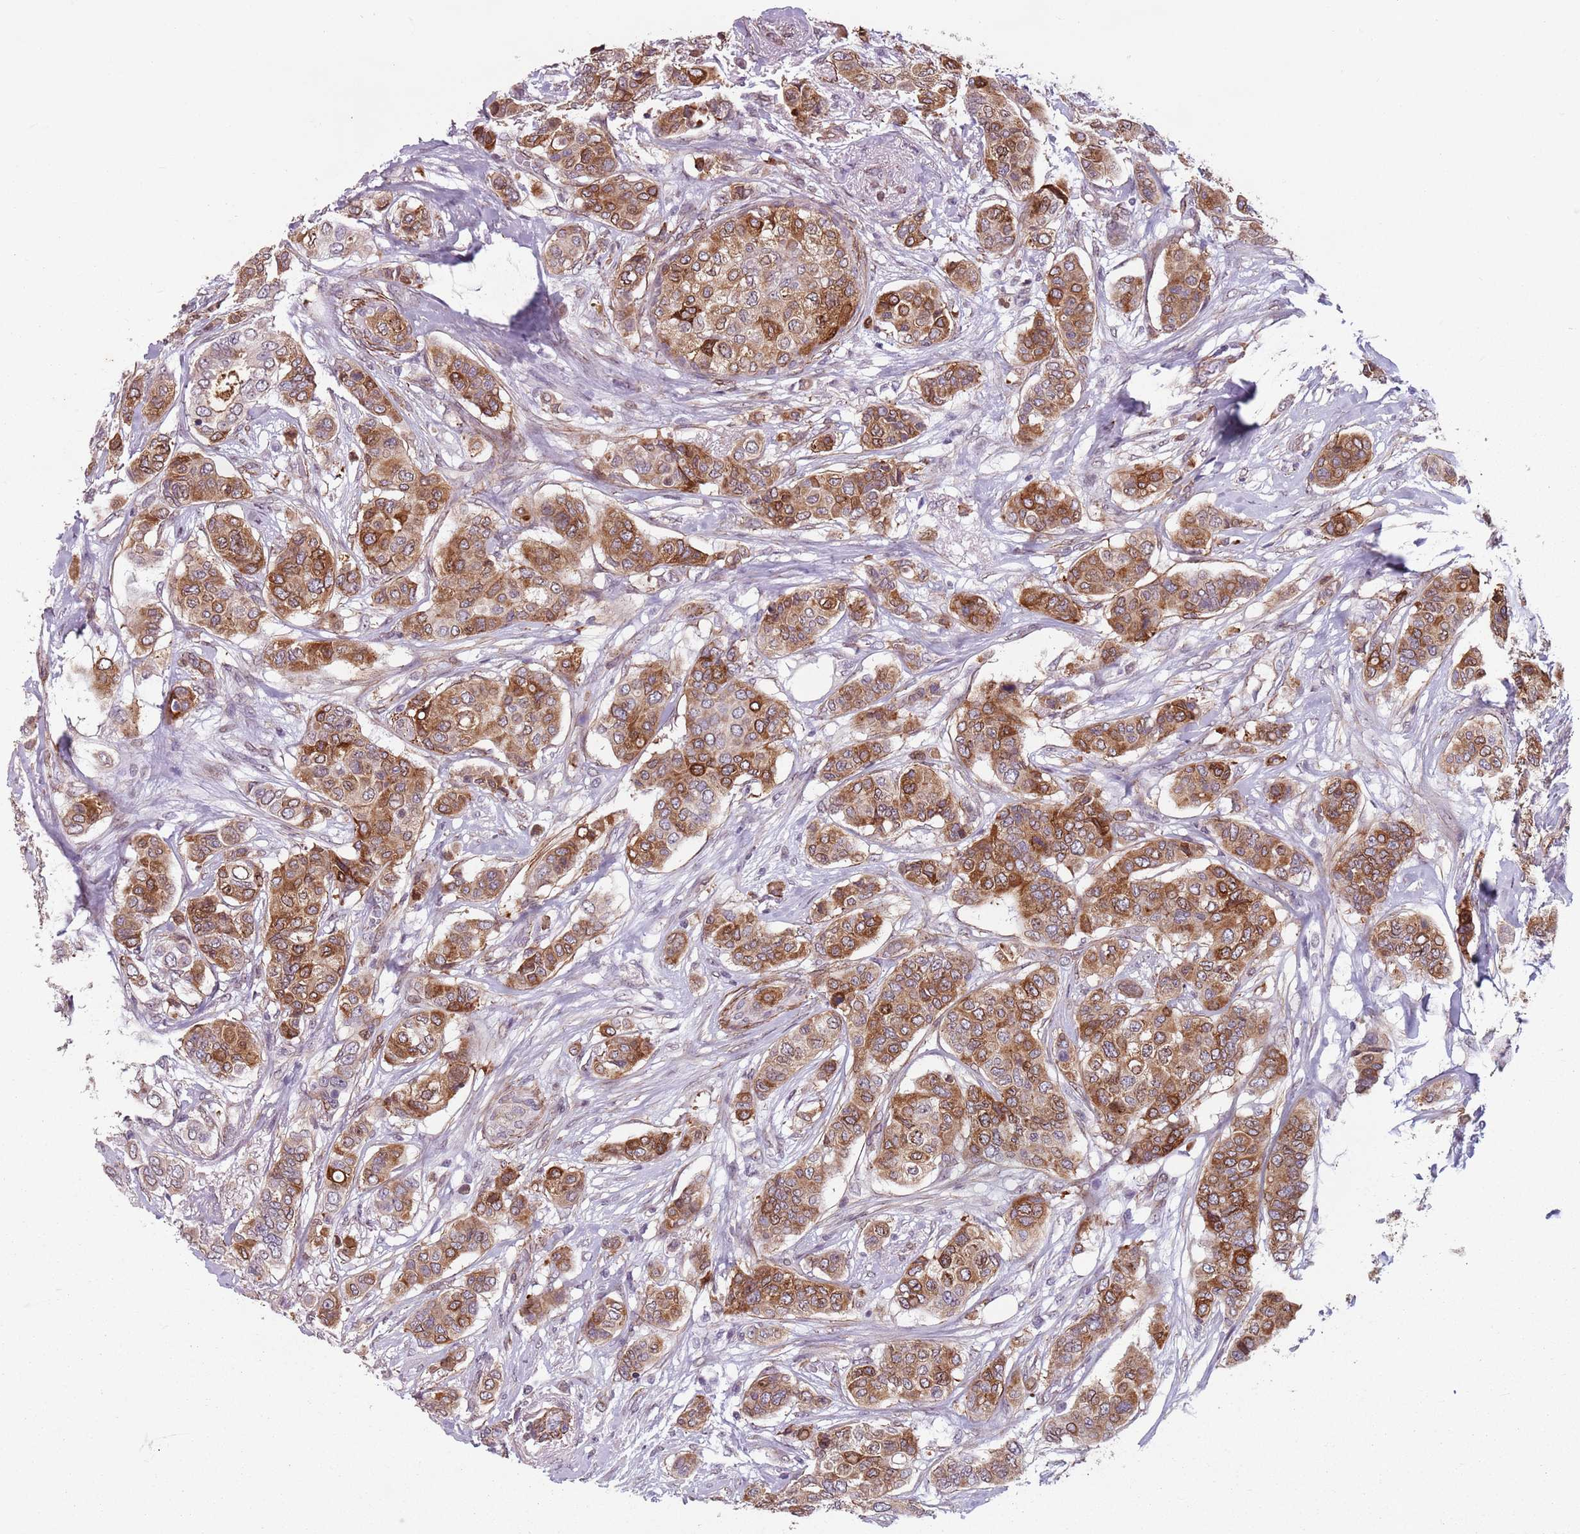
{"staining": {"intensity": "moderate", "quantity": ">75%", "location": "cytoplasmic/membranous"}, "tissue": "breast cancer", "cell_type": "Tumor cells", "image_type": "cancer", "snomed": [{"axis": "morphology", "description": "Lobular carcinoma"}, {"axis": "topography", "description": "Breast"}], "caption": "DAB (3,3'-diaminobenzidine) immunohistochemical staining of human breast lobular carcinoma displays moderate cytoplasmic/membranous protein positivity in approximately >75% of tumor cells.", "gene": "TMC4", "patient": {"sex": "female", "age": 51}}